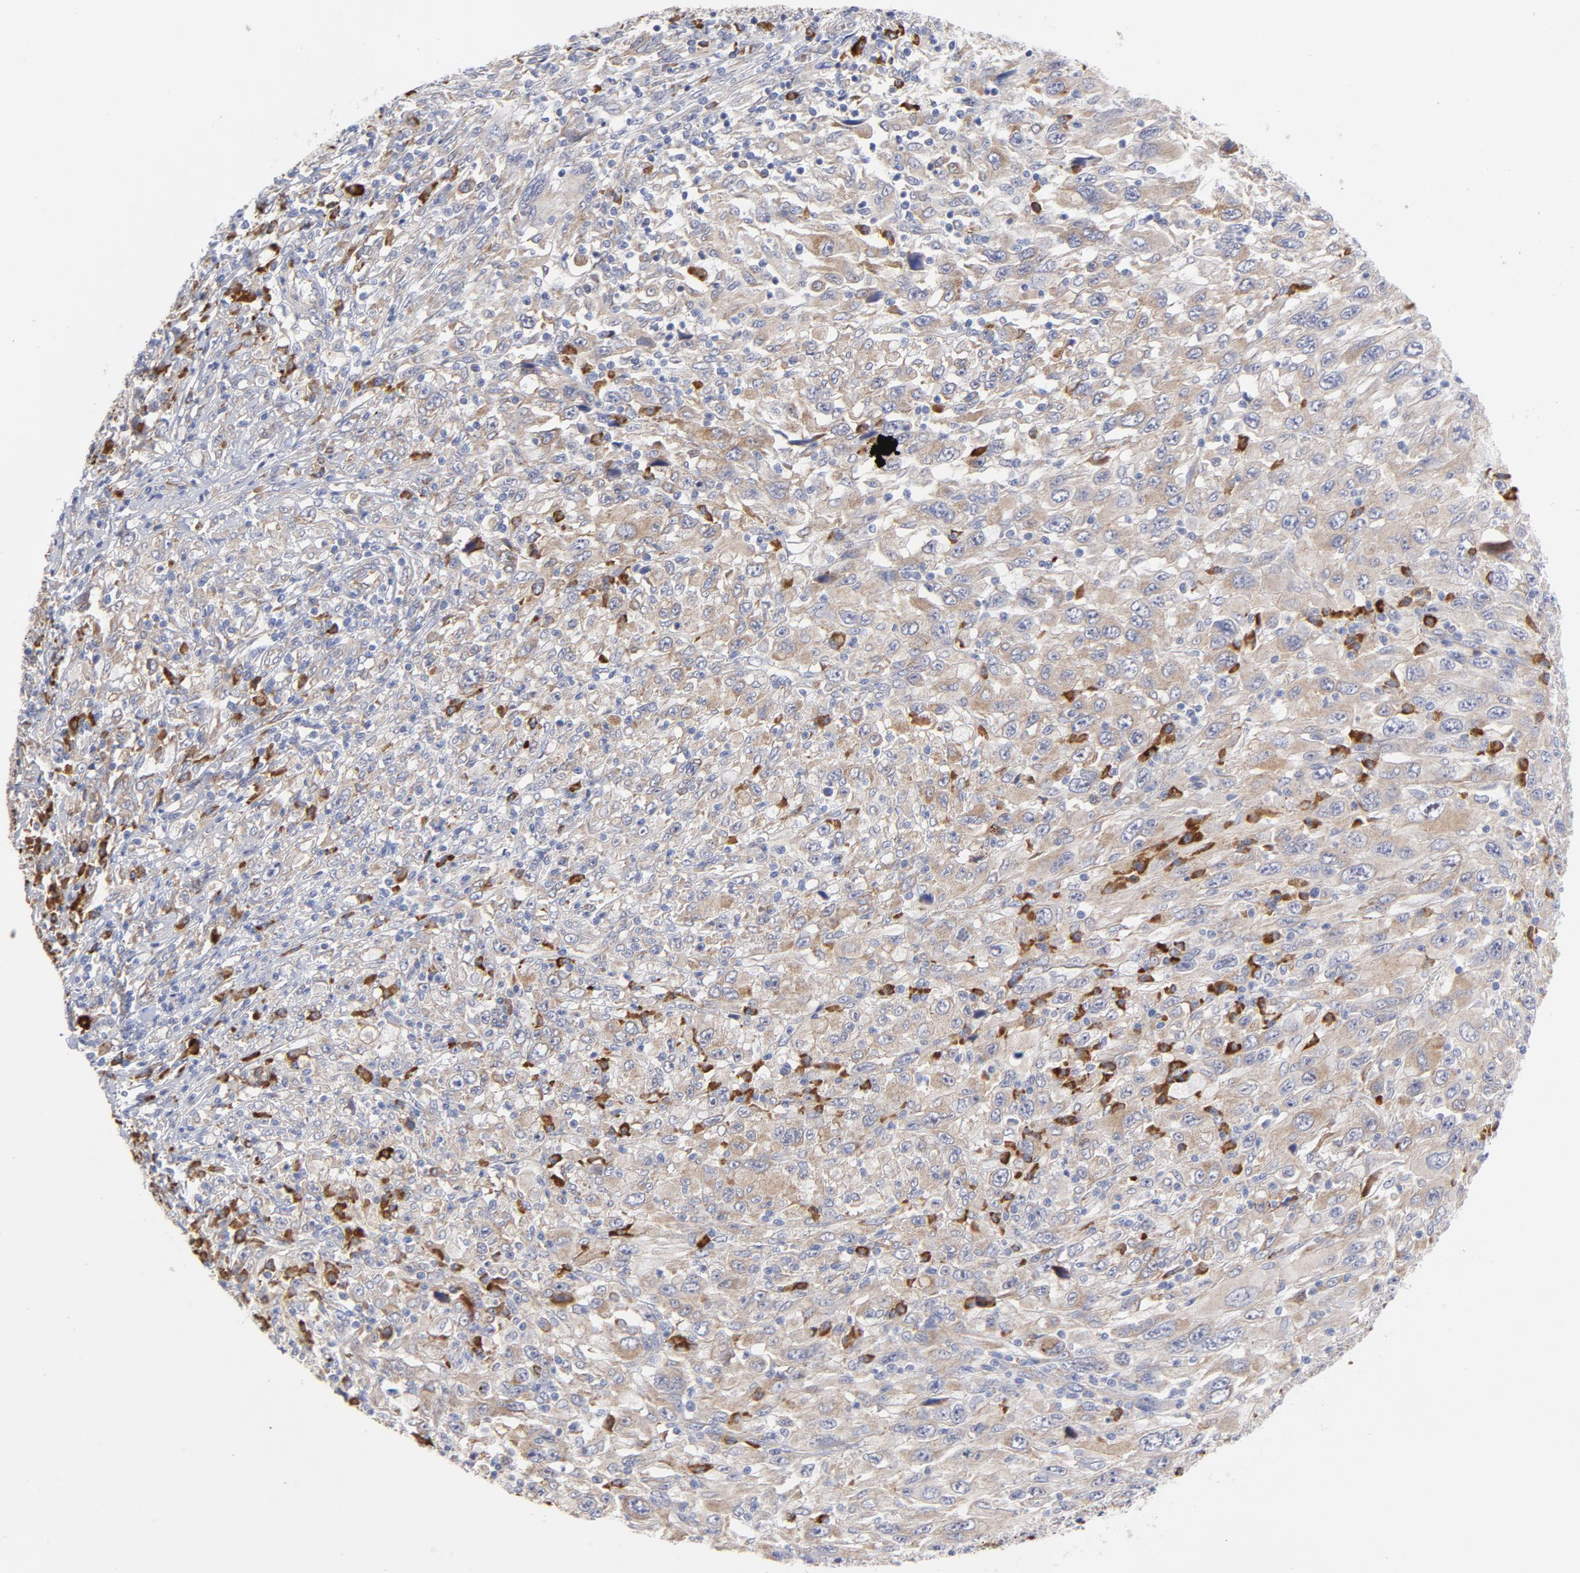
{"staining": {"intensity": "negative", "quantity": "none", "location": "none"}, "tissue": "melanoma", "cell_type": "Tumor cells", "image_type": "cancer", "snomed": [{"axis": "morphology", "description": "Malignant melanoma, Metastatic site"}, {"axis": "topography", "description": "Skin"}], "caption": "There is no significant positivity in tumor cells of melanoma. The staining was performed using DAB (3,3'-diaminobenzidine) to visualize the protein expression in brown, while the nuclei were stained in blue with hematoxylin (Magnification: 20x).", "gene": "RAPGEF3", "patient": {"sex": "female", "age": 56}}